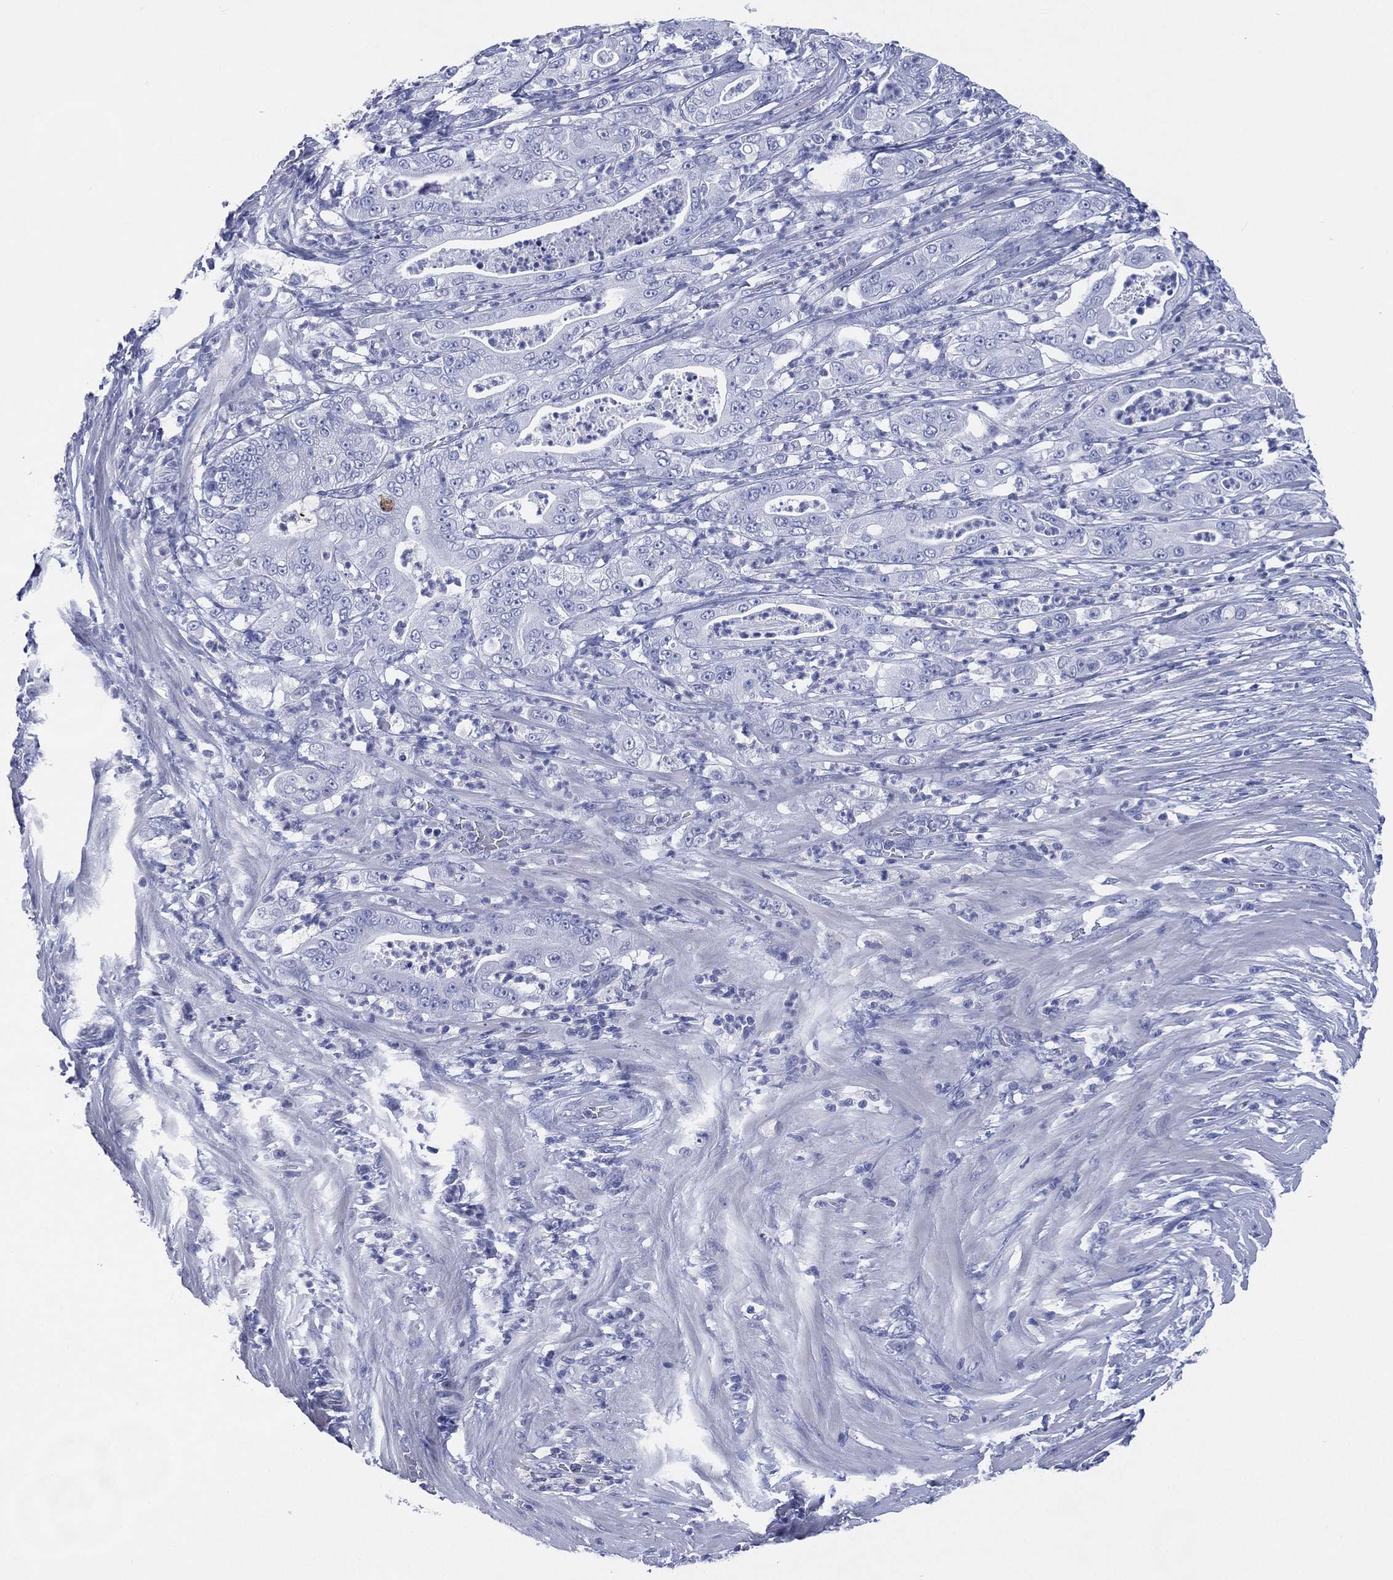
{"staining": {"intensity": "negative", "quantity": "none", "location": "none"}, "tissue": "pancreatic cancer", "cell_type": "Tumor cells", "image_type": "cancer", "snomed": [{"axis": "morphology", "description": "Adenocarcinoma, NOS"}, {"axis": "topography", "description": "Pancreas"}], "caption": "Pancreatic adenocarcinoma was stained to show a protein in brown. There is no significant staining in tumor cells.", "gene": "TMEM247", "patient": {"sex": "male", "age": 71}}